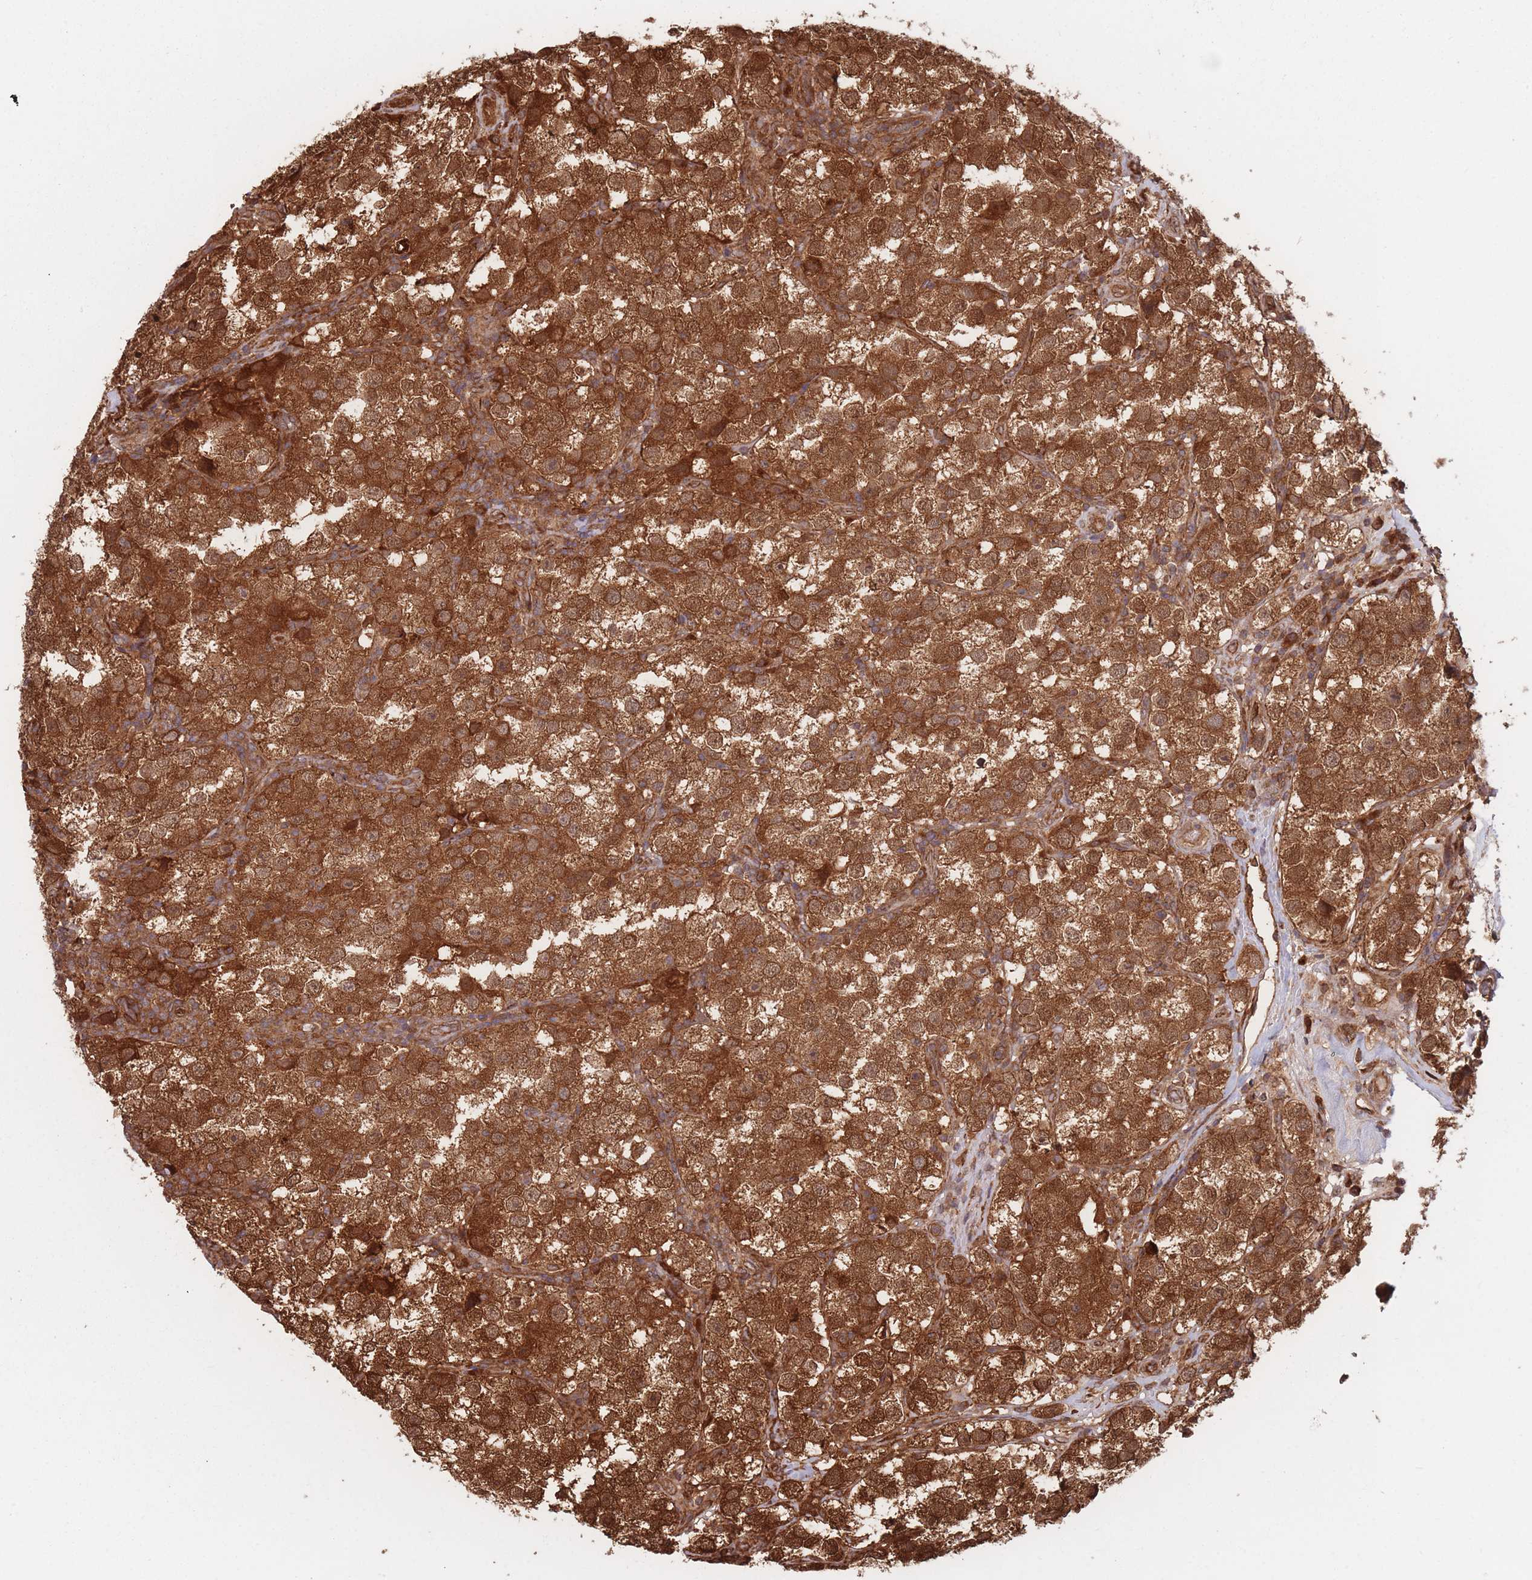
{"staining": {"intensity": "strong", "quantity": ">75%", "location": "cytoplasmic/membranous"}, "tissue": "testis cancer", "cell_type": "Tumor cells", "image_type": "cancer", "snomed": [{"axis": "morphology", "description": "Seminoma, NOS"}, {"axis": "topography", "description": "Testis"}], "caption": "Testis seminoma stained with DAB (3,3'-diaminobenzidine) IHC demonstrates high levels of strong cytoplasmic/membranous expression in approximately >75% of tumor cells.", "gene": "PODXL2", "patient": {"sex": "male", "age": 37}}